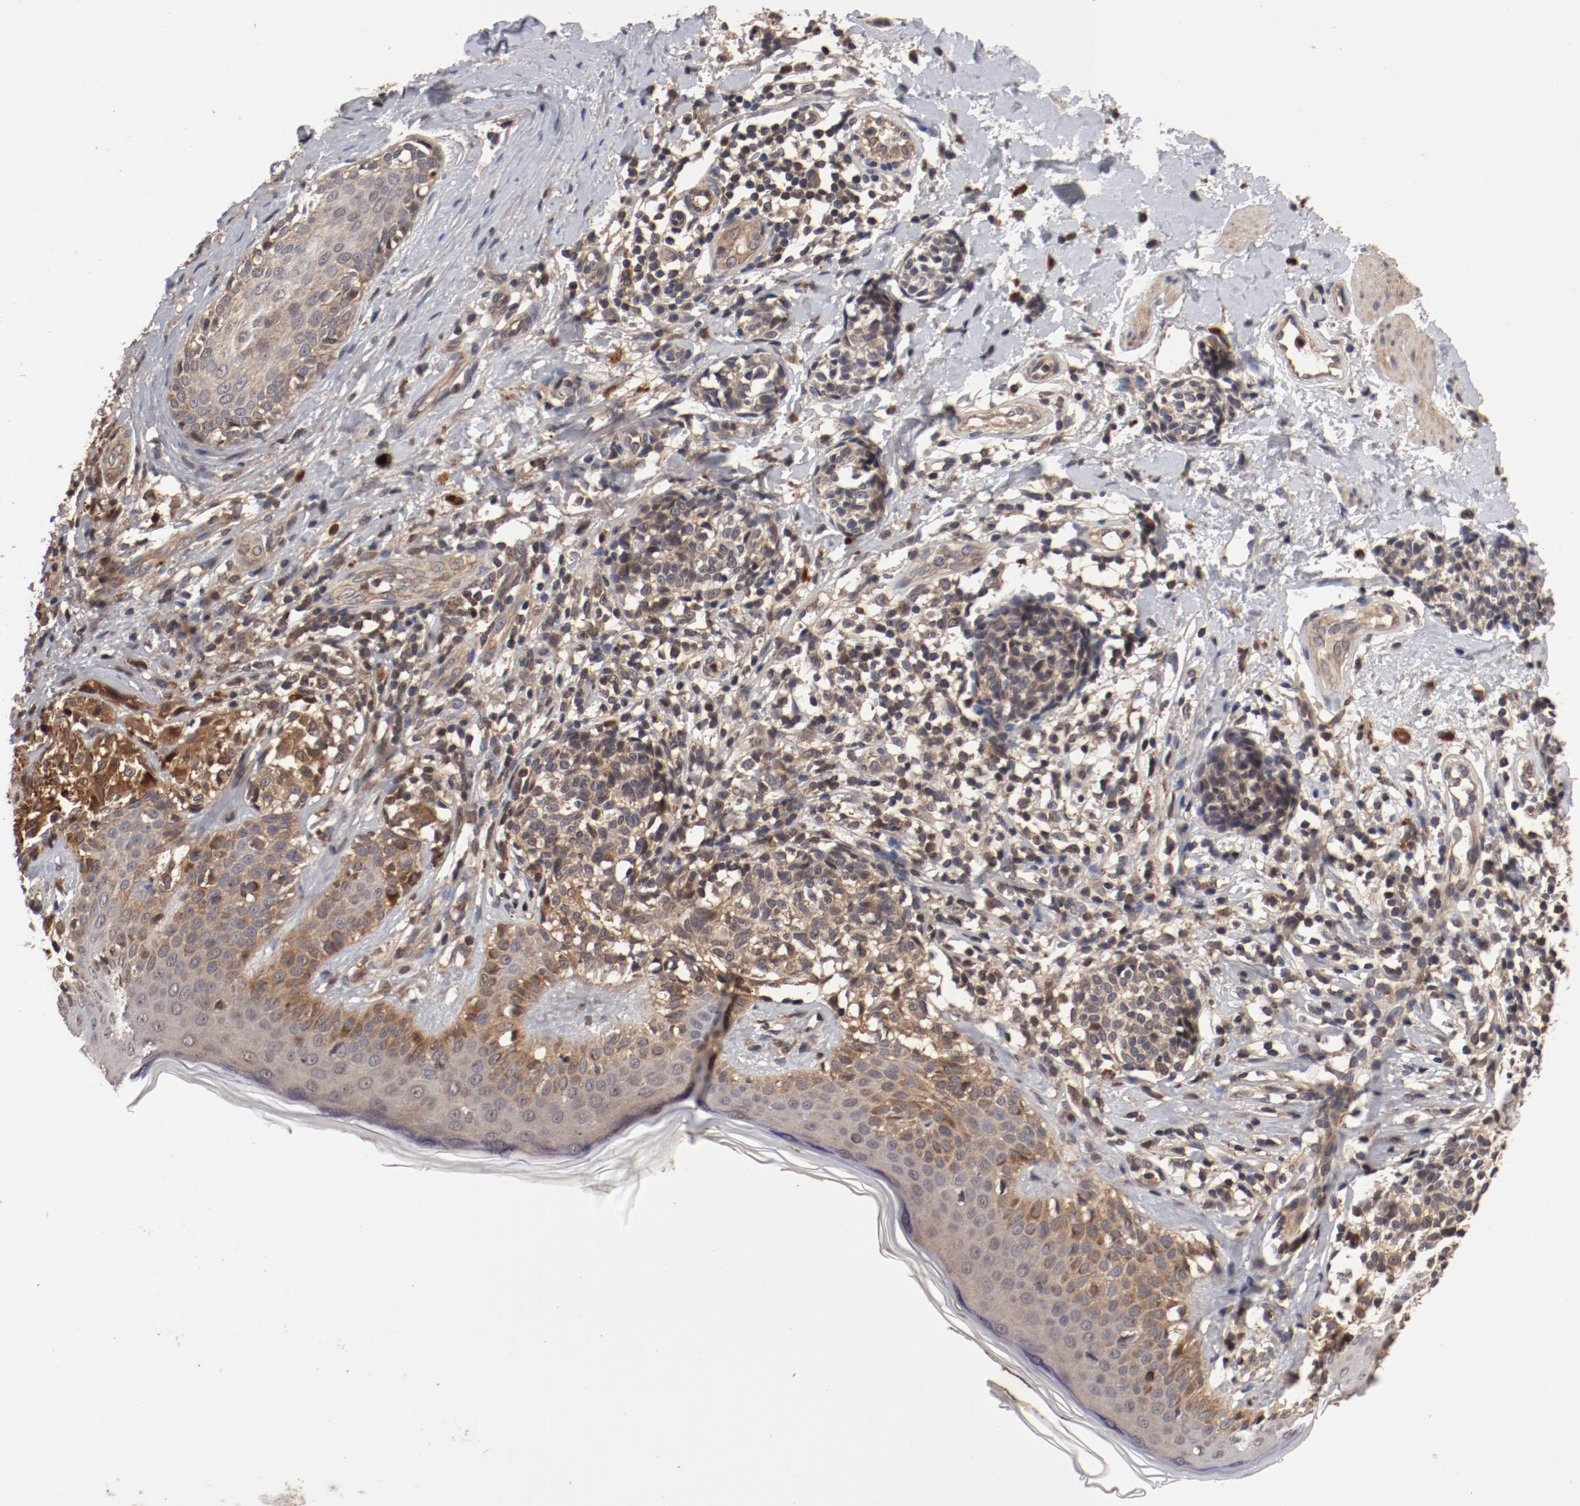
{"staining": {"intensity": "weak", "quantity": ">75%", "location": "cytoplasmic/membranous"}, "tissue": "melanoma", "cell_type": "Tumor cells", "image_type": "cancer", "snomed": [{"axis": "morphology", "description": "Malignant melanoma, NOS"}, {"axis": "topography", "description": "Skin"}], "caption": "DAB (3,3'-diaminobenzidine) immunohistochemical staining of human malignant melanoma exhibits weak cytoplasmic/membranous protein staining in about >75% of tumor cells. The staining is performed using DAB brown chromogen to label protein expression. The nuclei are counter-stained blue using hematoxylin.", "gene": "GUF1", "patient": {"sex": "male", "age": 67}}